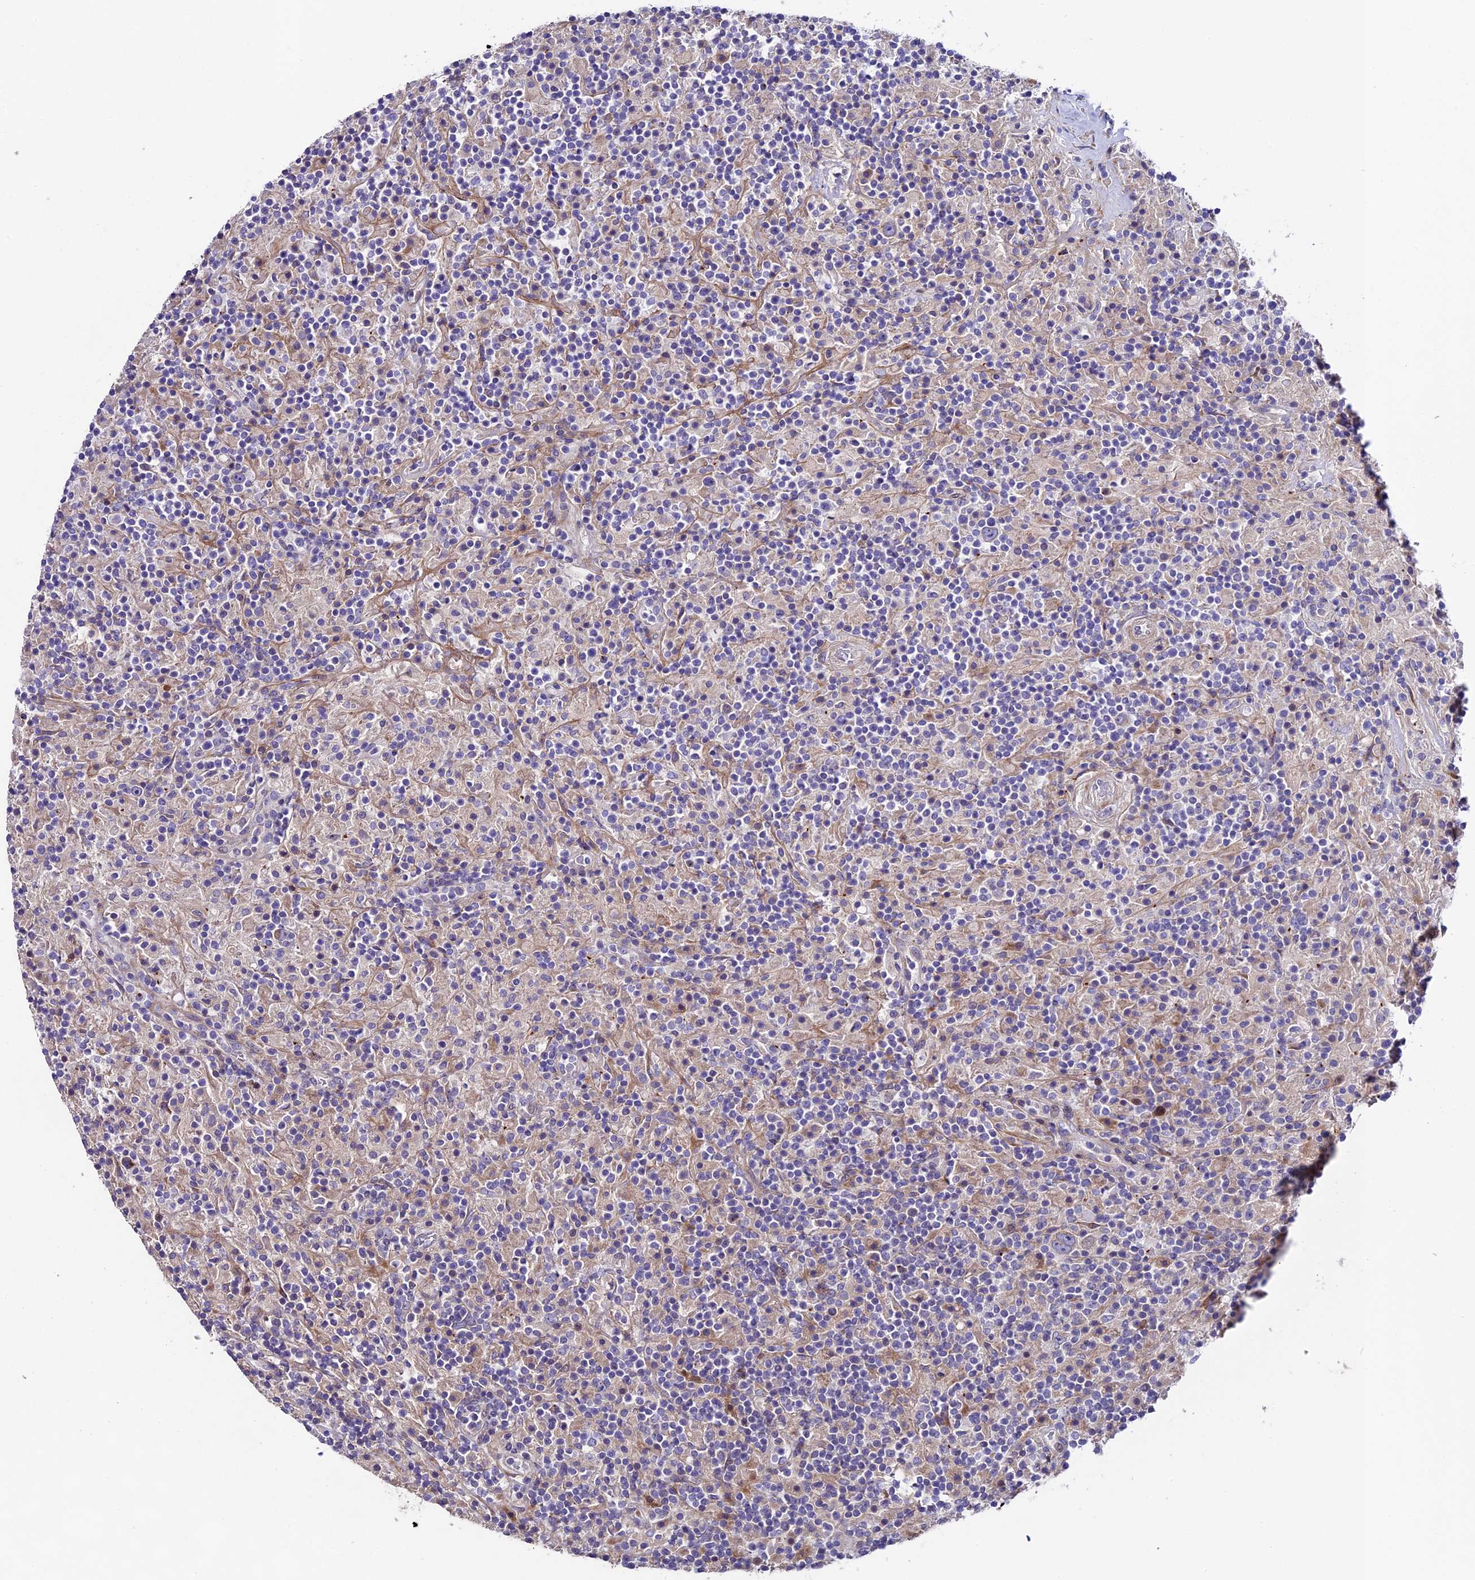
{"staining": {"intensity": "negative", "quantity": "none", "location": "none"}, "tissue": "lymphoma", "cell_type": "Tumor cells", "image_type": "cancer", "snomed": [{"axis": "morphology", "description": "Hodgkin's disease, NOS"}, {"axis": "topography", "description": "Lymph node"}], "caption": "This is an immunohistochemistry (IHC) image of lymphoma. There is no positivity in tumor cells.", "gene": "PIGU", "patient": {"sex": "male", "age": 70}}